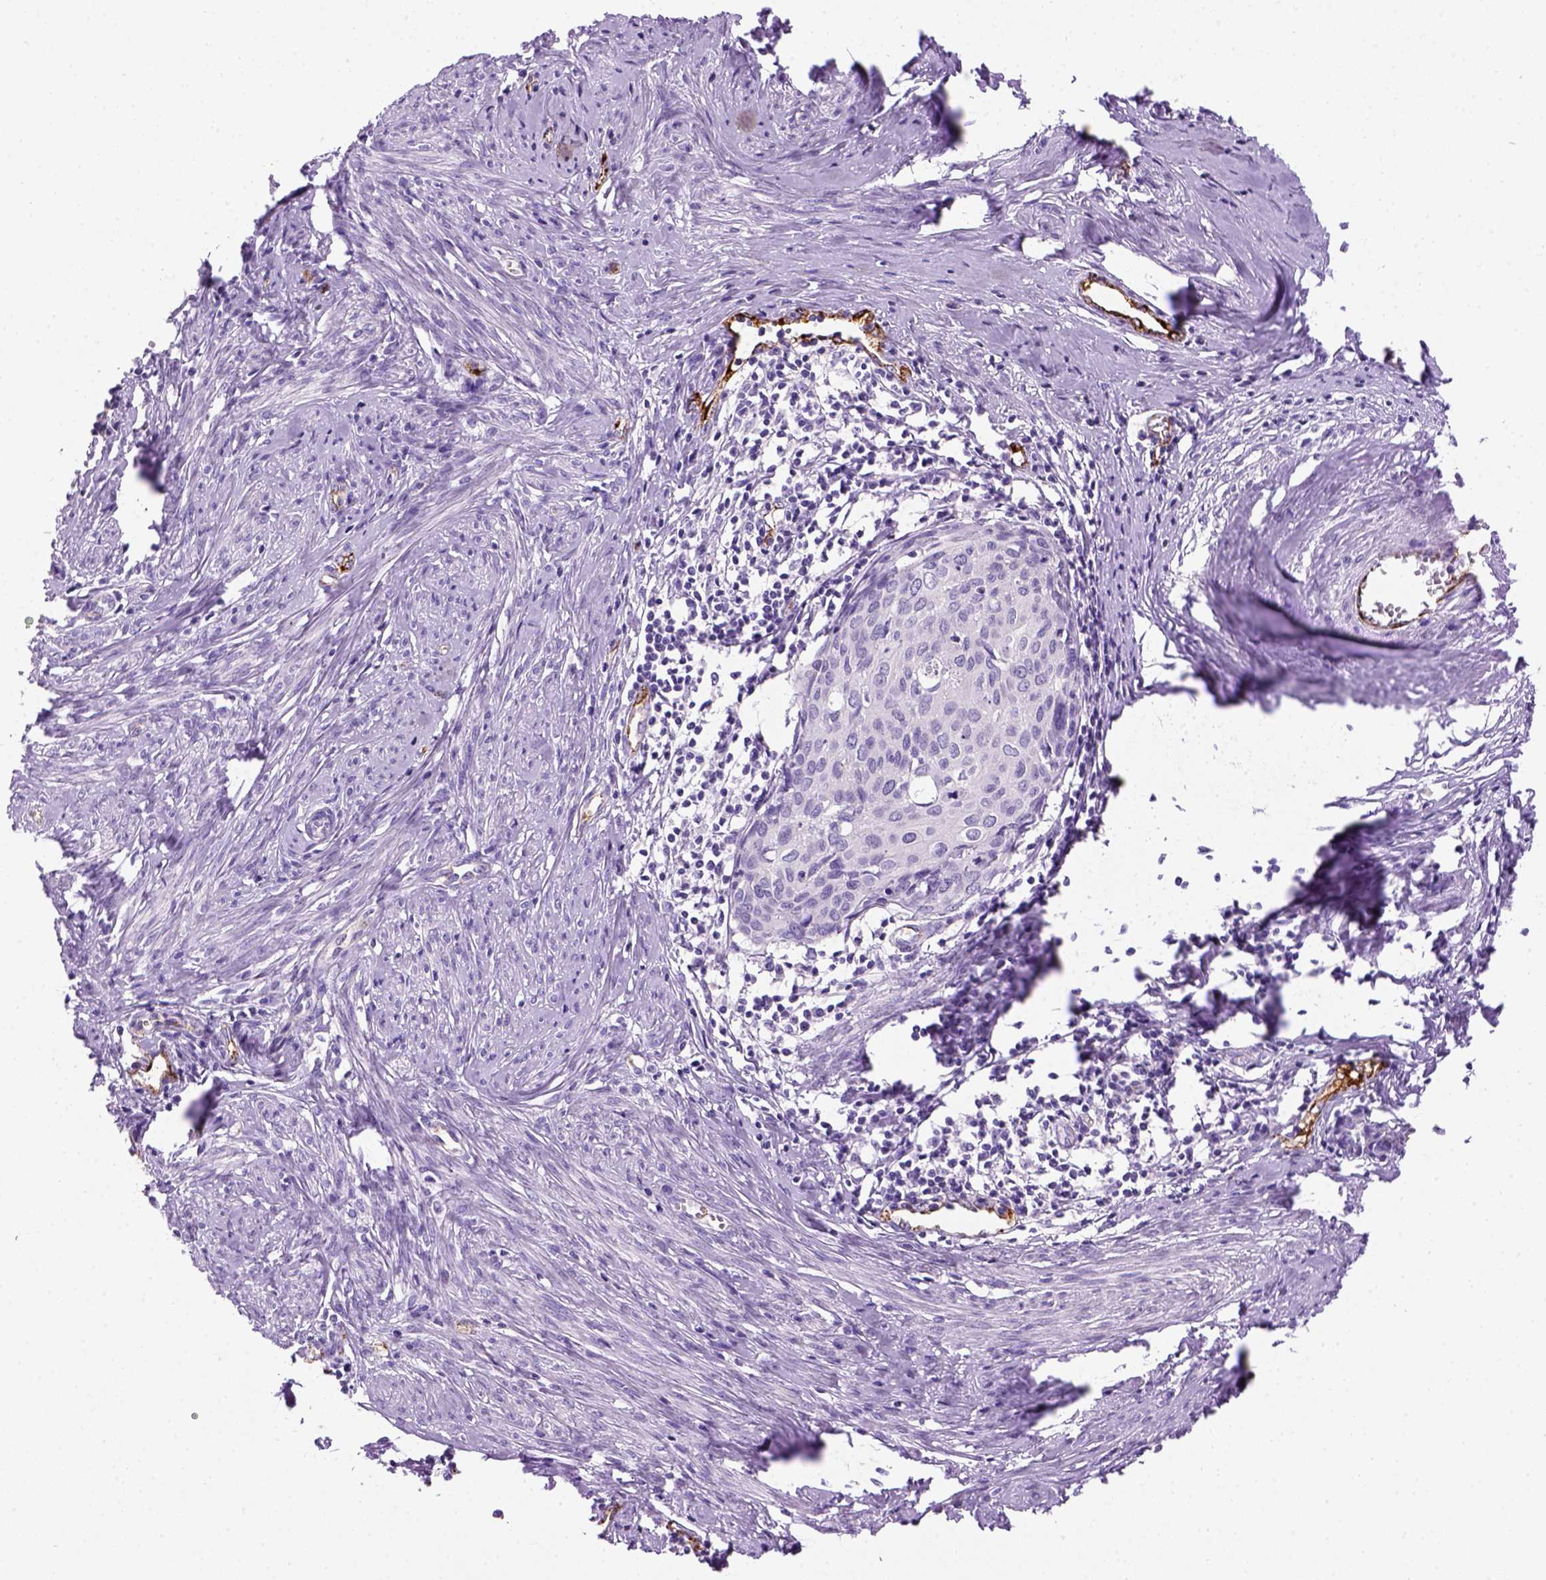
{"staining": {"intensity": "negative", "quantity": "none", "location": "none"}, "tissue": "cervical cancer", "cell_type": "Tumor cells", "image_type": "cancer", "snomed": [{"axis": "morphology", "description": "Squamous cell carcinoma, NOS"}, {"axis": "topography", "description": "Cervix"}], "caption": "Immunohistochemistry (IHC) micrograph of neoplastic tissue: cervical squamous cell carcinoma stained with DAB (3,3'-diaminobenzidine) displays no significant protein staining in tumor cells.", "gene": "VWF", "patient": {"sex": "female", "age": 62}}